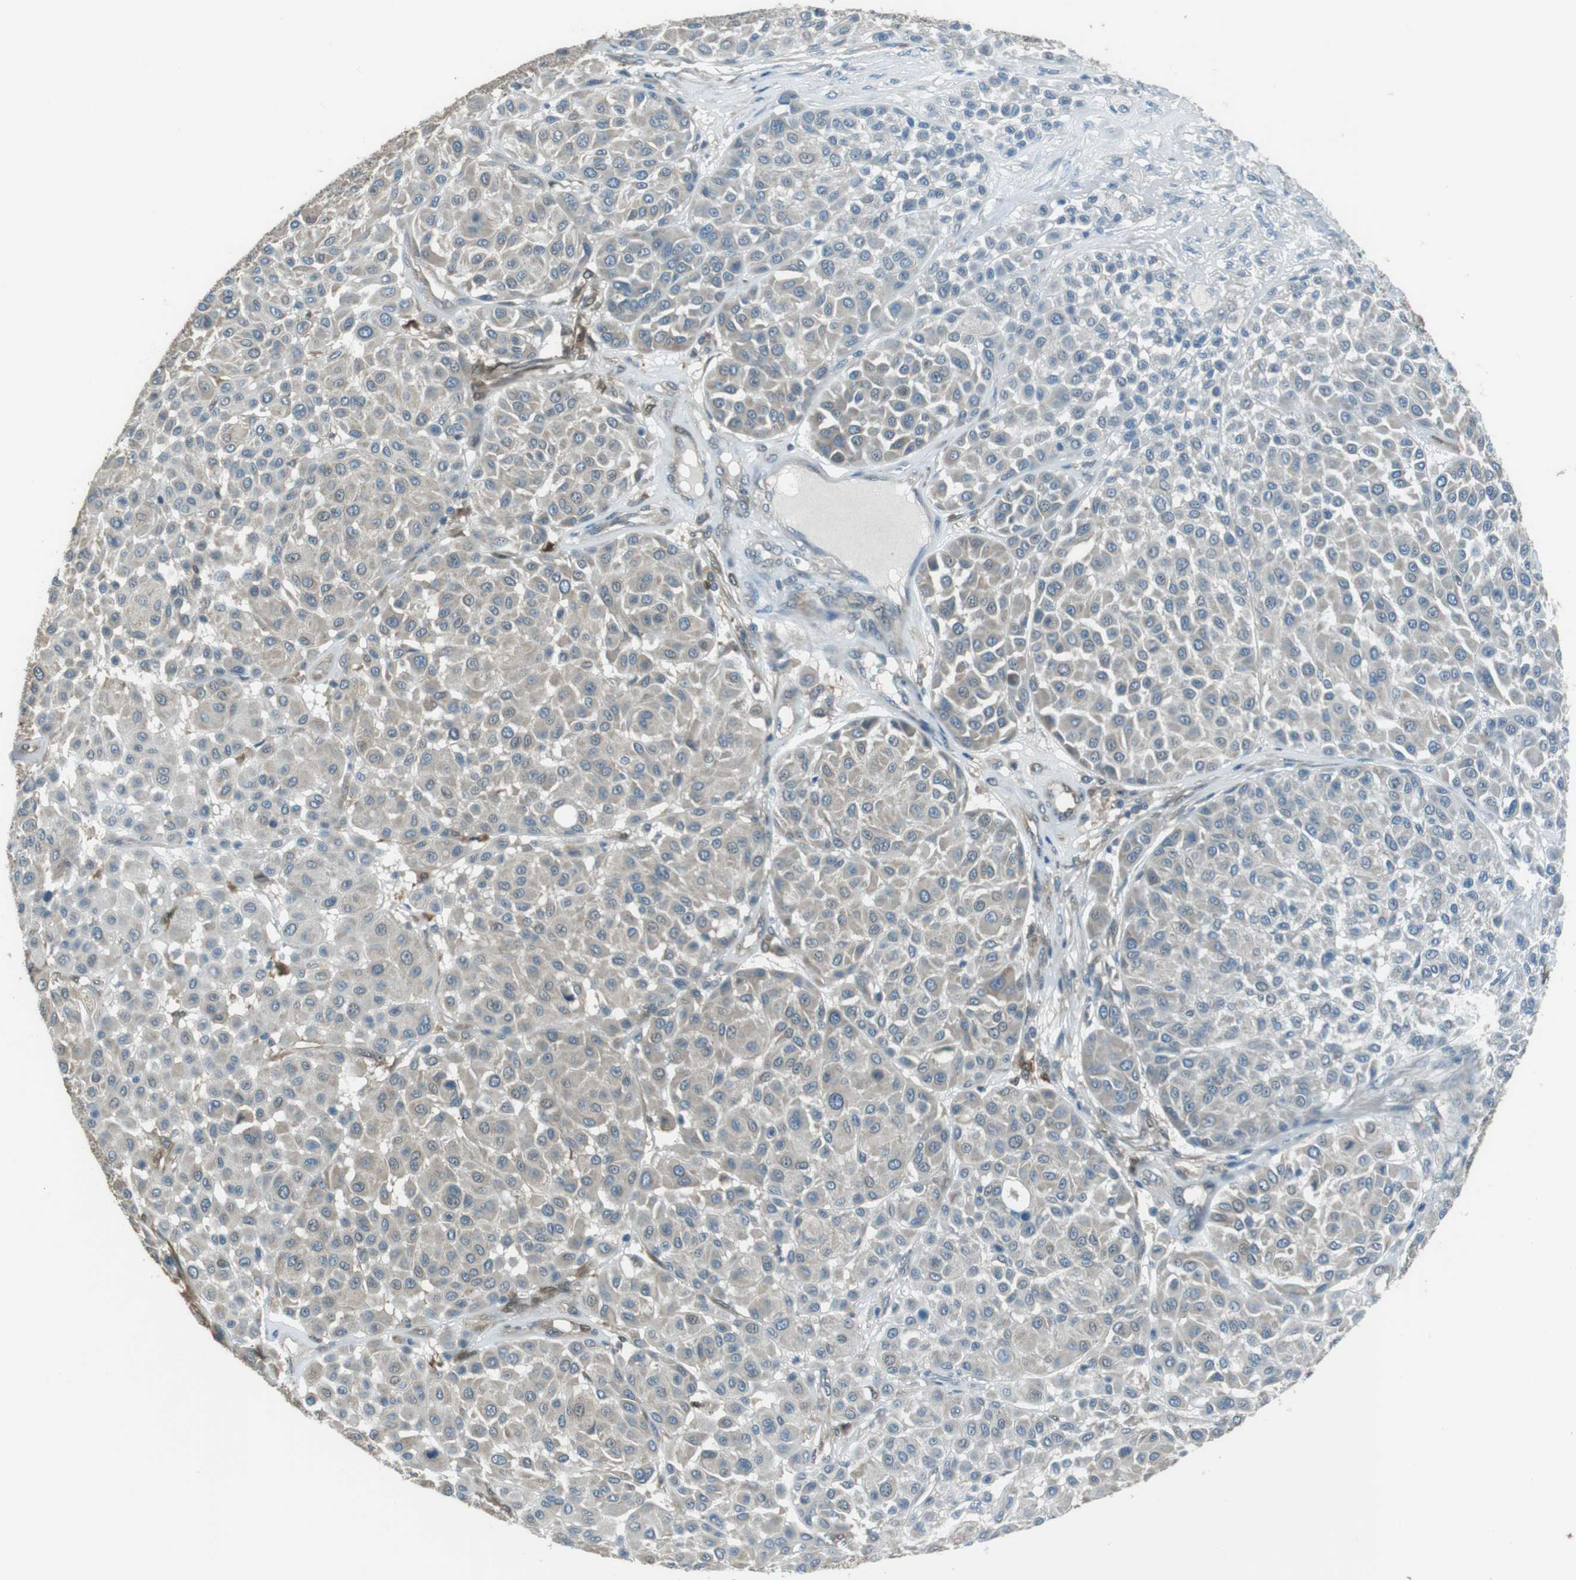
{"staining": {"intensity": "negative", "quantity": "none", "location": "none"}, "tissue": "melanoma", "cell_type": "Tumor cells", "image_type": "cancer", "snomed": [{"axis": "morphology", "description": "Malignant melanoma, Metastatic site"}, {"axis": "topography", "description": "Soft tissue"}], "caption": "This photomicrograph is of melanoma stained with IHC to label a protein in brown with the nuclei are counter-stained blue. There is no expression in tumor cells. (DAB IHC with hematoxylin counter stain).", "gene": "MFAP3", "patient": {"sex": "male", "age": 41}}